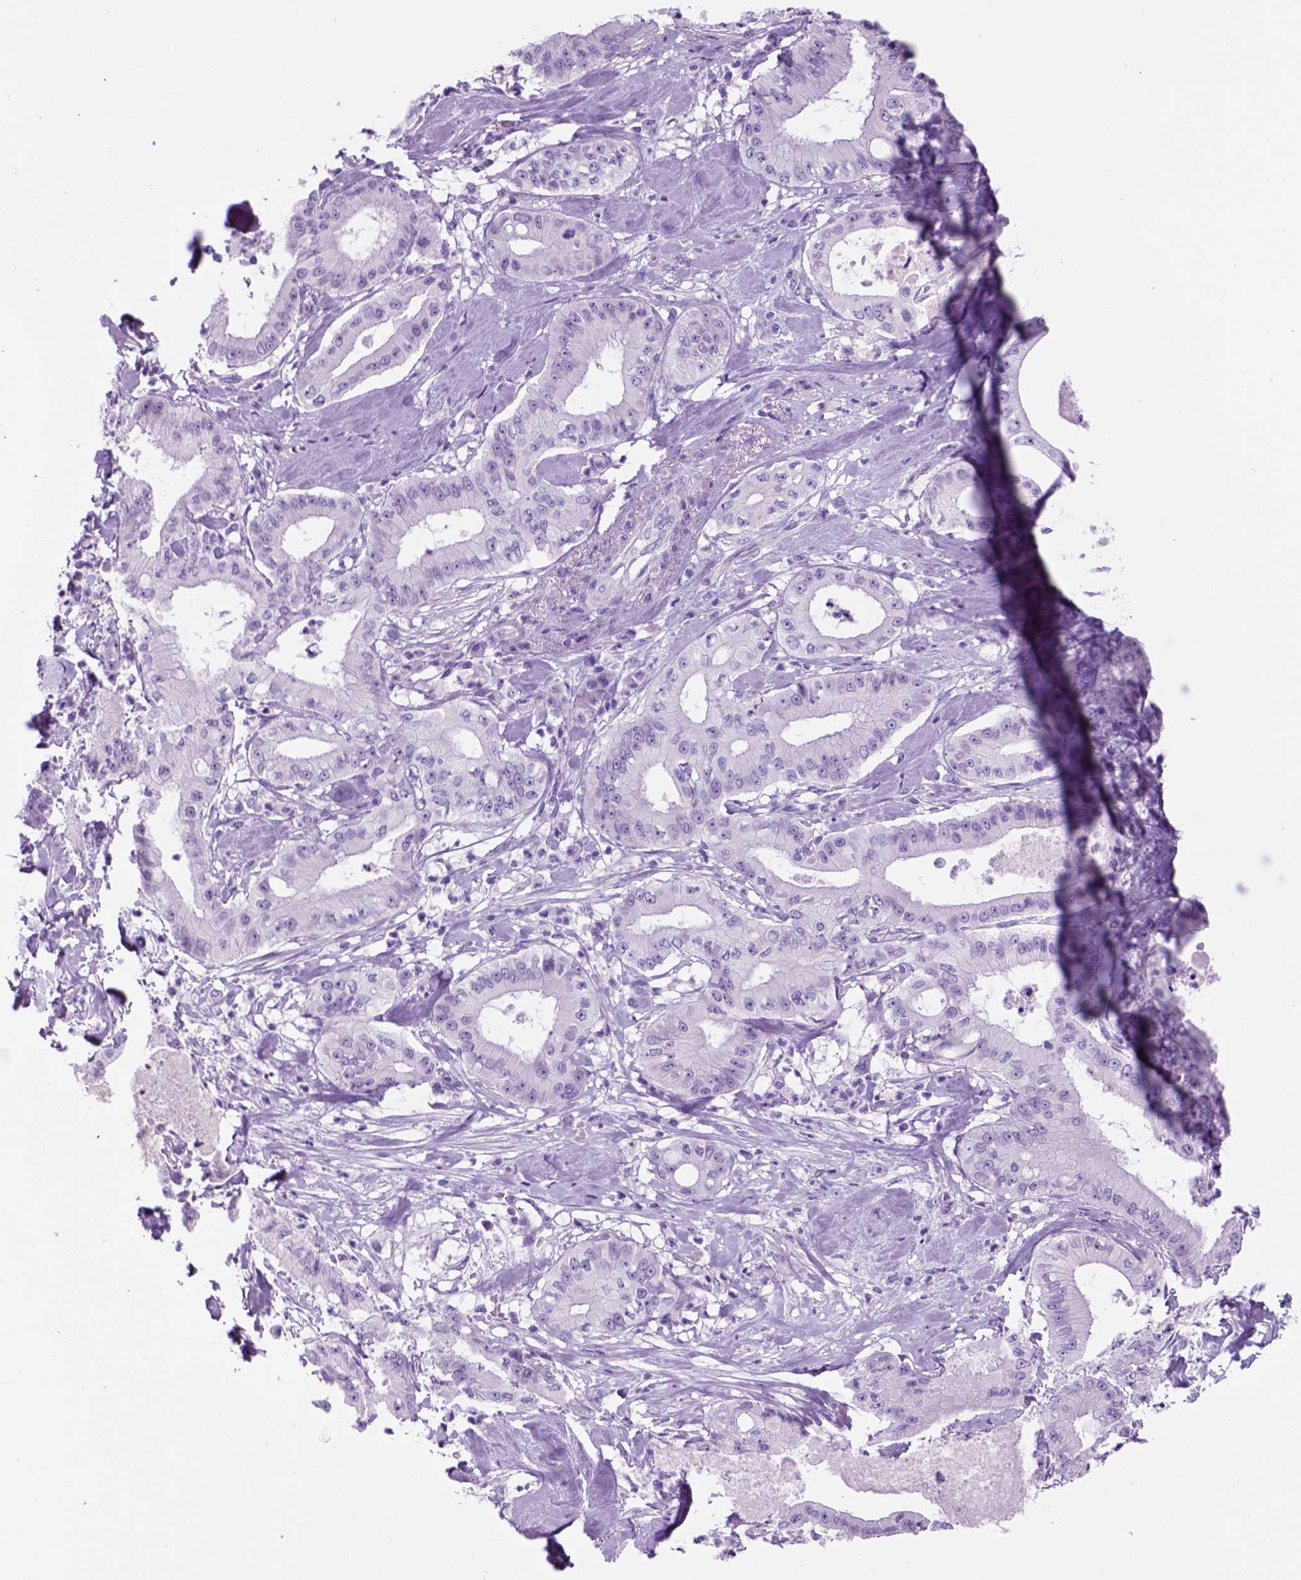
{"staining": {"intensity": "negative", "quantity": "none", "location": "none"}, "tissue": "pancreatic cancer", "cell_type": "Tumor cells", "image_type": "cancer", "snomed": [{"axis": "morphology", "description": "Adenocarcinoma, NOS"}, {"axis": "topography", "description": "Pancreas"}], "caption": "This is an immunohistochemistry (IHC) image of human pancreatic cancer. There is no expression in tumor cells.", "gene": "HHIPL2", "patient": {"sex": "male", "age": 71}}